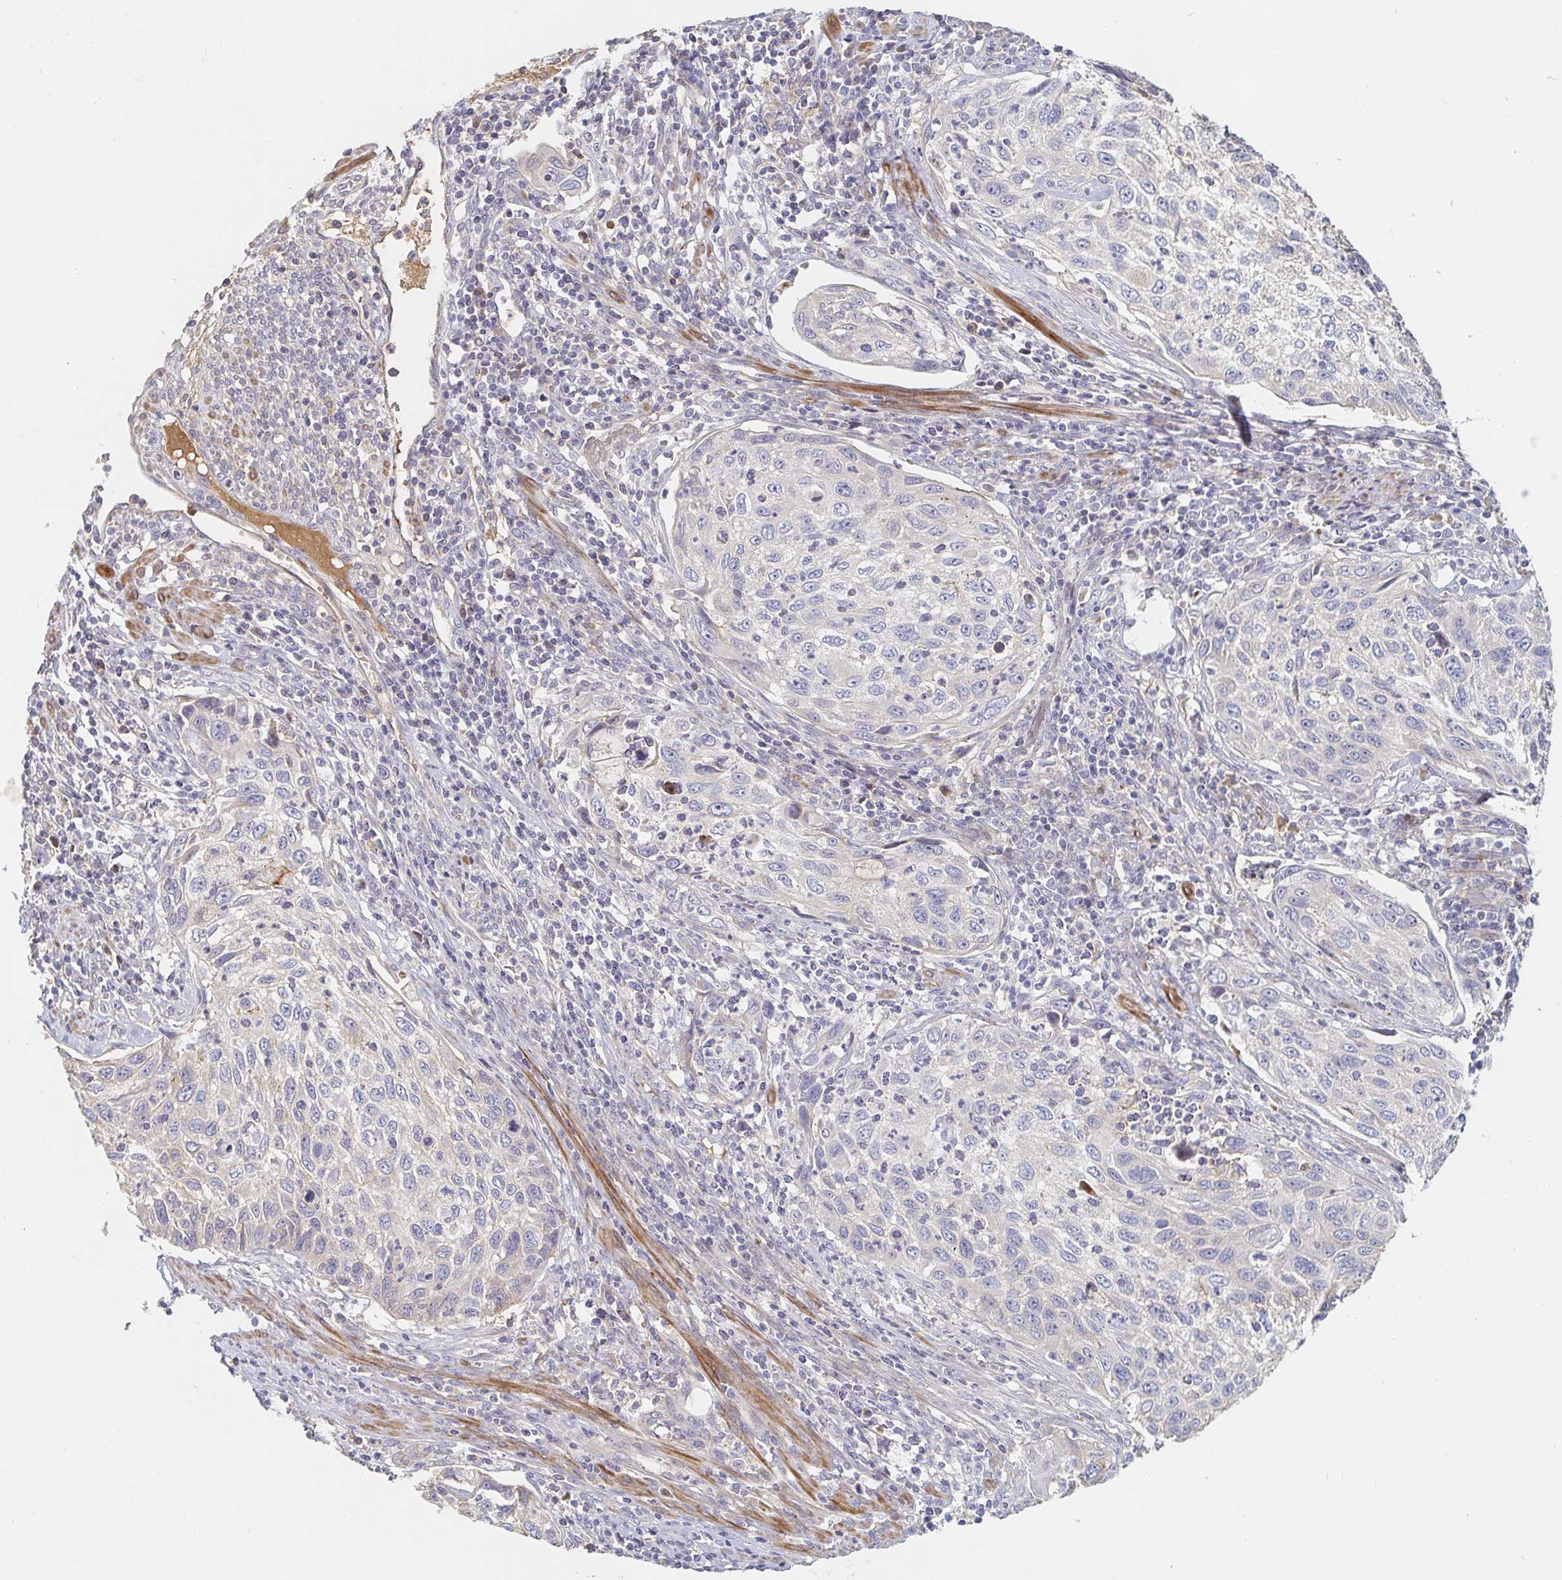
{"staining": {"intensity": "negative", "quantity": "none", "location": "none"}, "tissue": "cervical cancer", "cell_type": "Tumor cells", "image_type": "cancer", "snomed": [{"axis": "morphology", "description": "Squamous cell carcinoma, NOS"}, {"axis": "topography", "description": "Cervix"}], "caption": "Immunohistochemical staining of human cervical cancer (squamous cell carcinoma) shows no significant expression in tumor cells.", "gene": "NME9", "patient": {"sex": "female", "age": 70}}